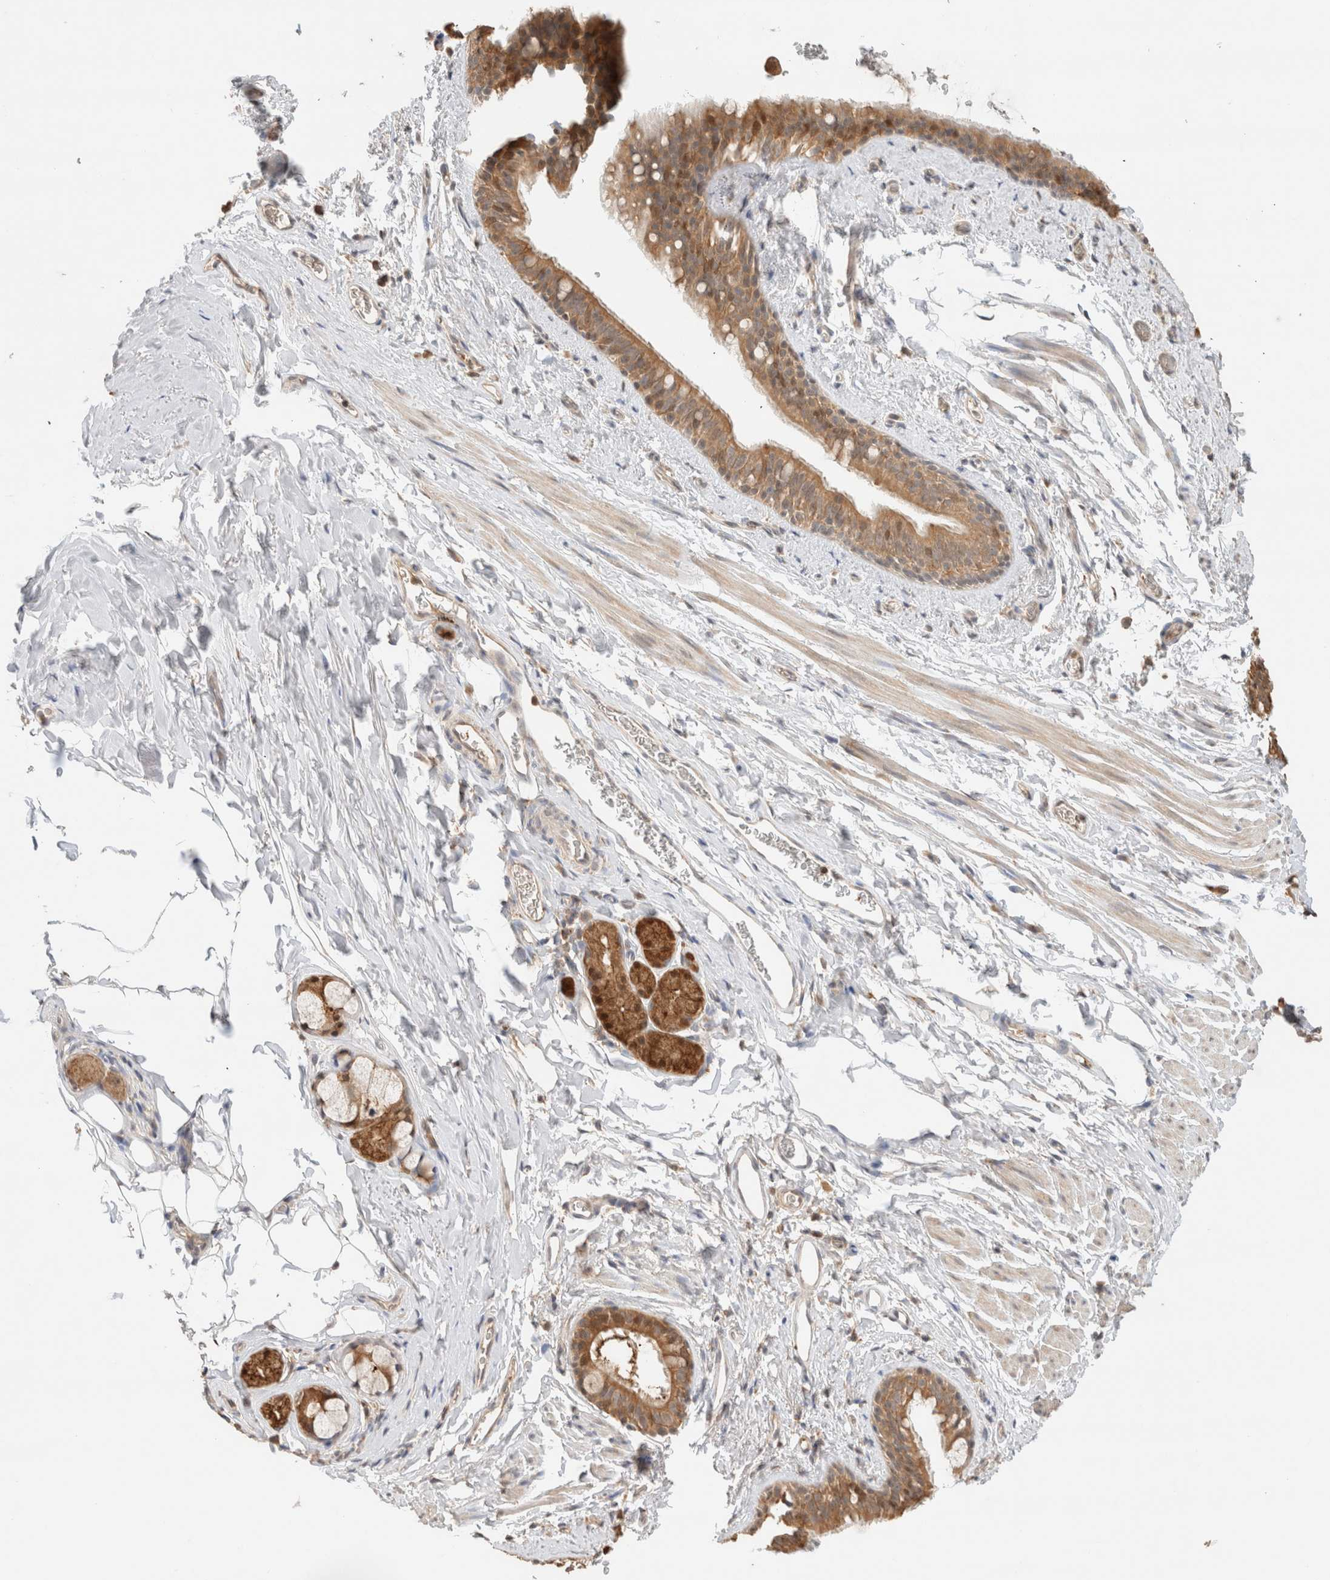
{"staining": {"intensity": "moderate", "quantity": ">75%", "location": "cytoplasmic/membranous"}, "tissue": "bronchus", "cell_type": "Respiratory epithelial cells", "image_type": "normal", "snomed": [{"axis": "morphology", "description": "Normal tissue, NOS"}, {"axis": "topography", "description": "Cartilage tissue"}, {"axis": "topography", "description": "Bronchus"}, {"axis": "topography", "description": "Lung"}], "caption": "Immunohistochemistry (IHC) of benign bronchus shows medium levels of moderate cytoplasmic/membranous staining in approximately >75% of respiratory epithelial cells.", "gene": "CA13", "patient": {"sex": "male", "age": 64}}